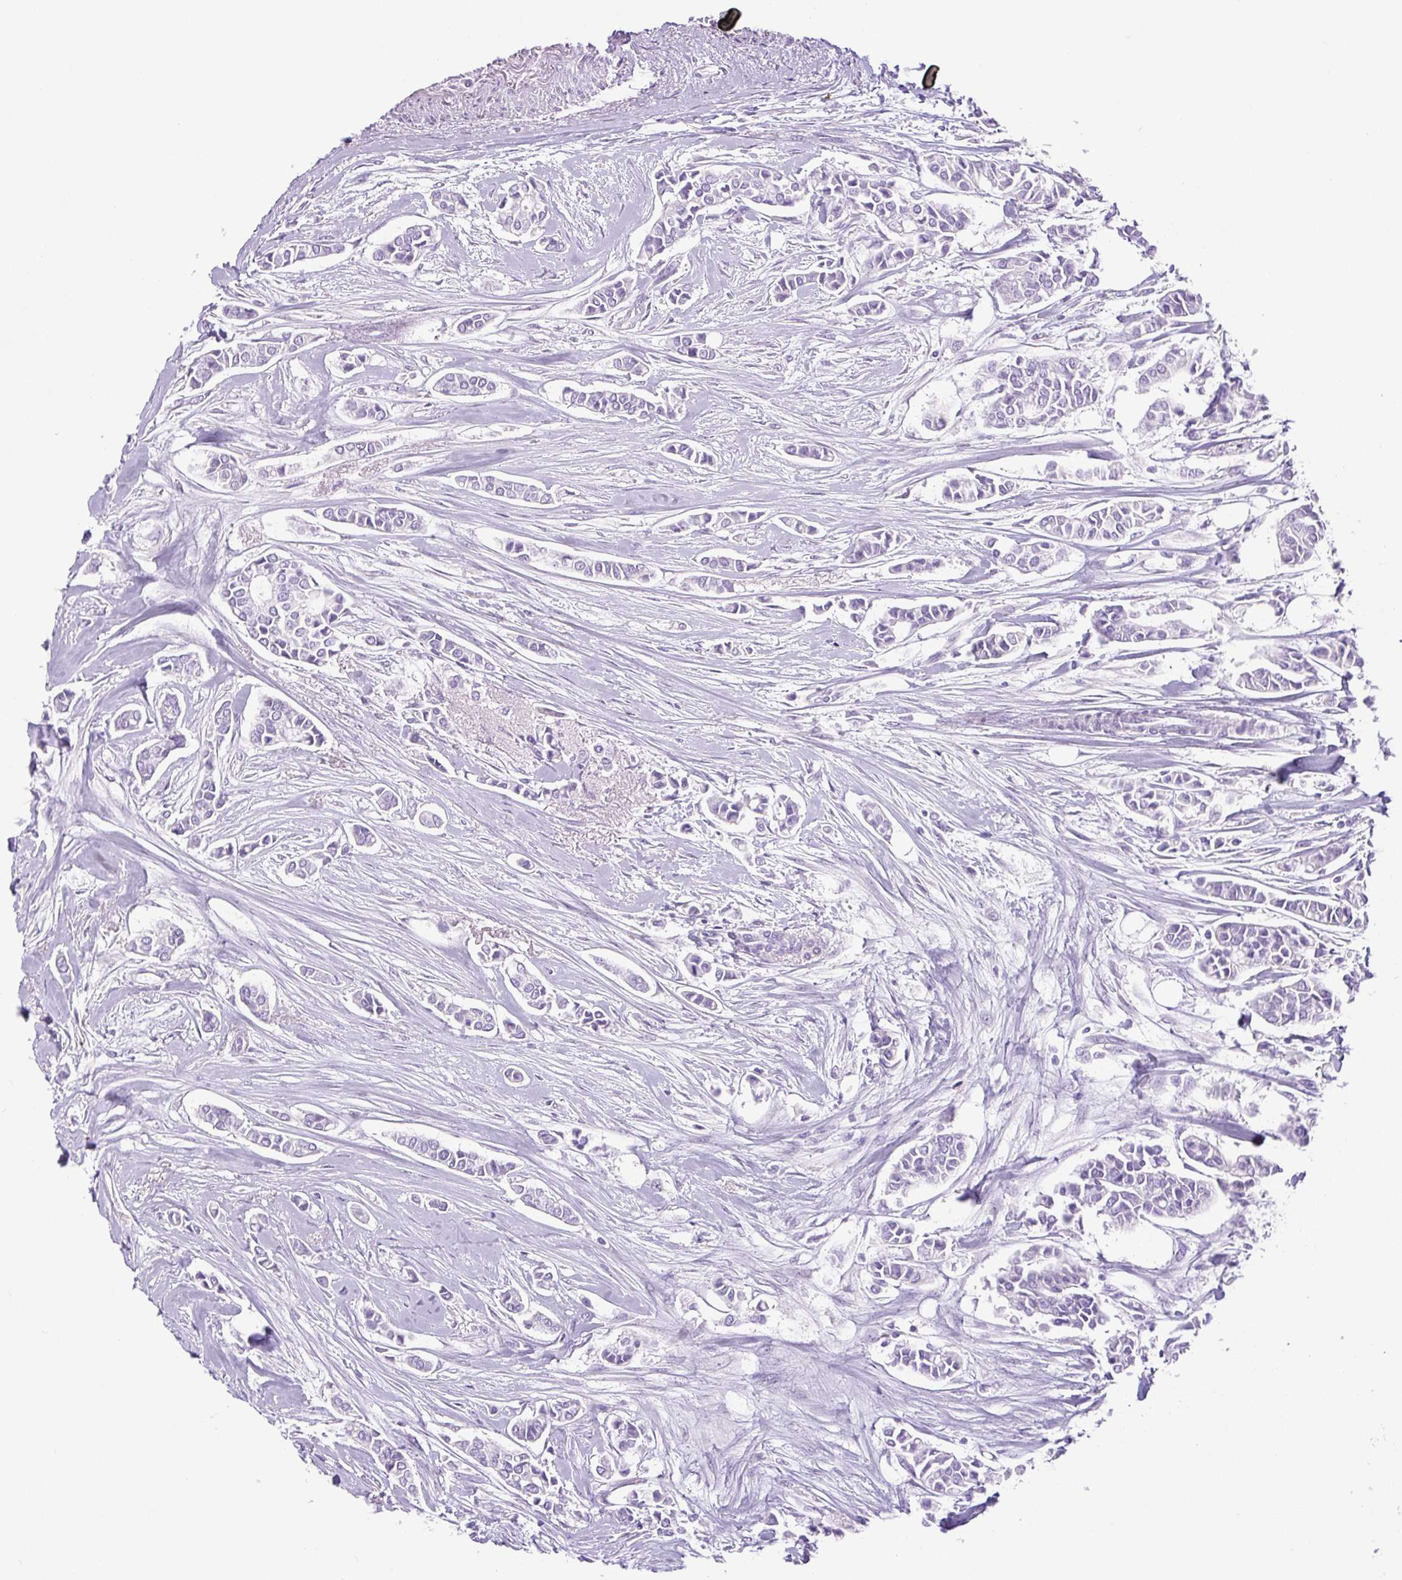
{"staining": {"intensity": "negative", "quantity": "none", "location": "none"}, "tissue": "breast cancer", "cell_type": "Tumor cells", "image_type": "cancer", "snomed": [{"axis": "morphology", "description": "Duct carcinoma"}, {"axis": "topography", "description": "Breast"}], "caption": "DAB immunohistochemical staining of breast cancer (infiltrating ductal carcinoma) exhibits no significant positivity in tumor cells. Brightfield microscopy of IHC stained with DAB (brown) and hematoxylin (blue), captured at high magnification.", "gene": "CHGA", "patient": {"sex": "female", "age": 84}}